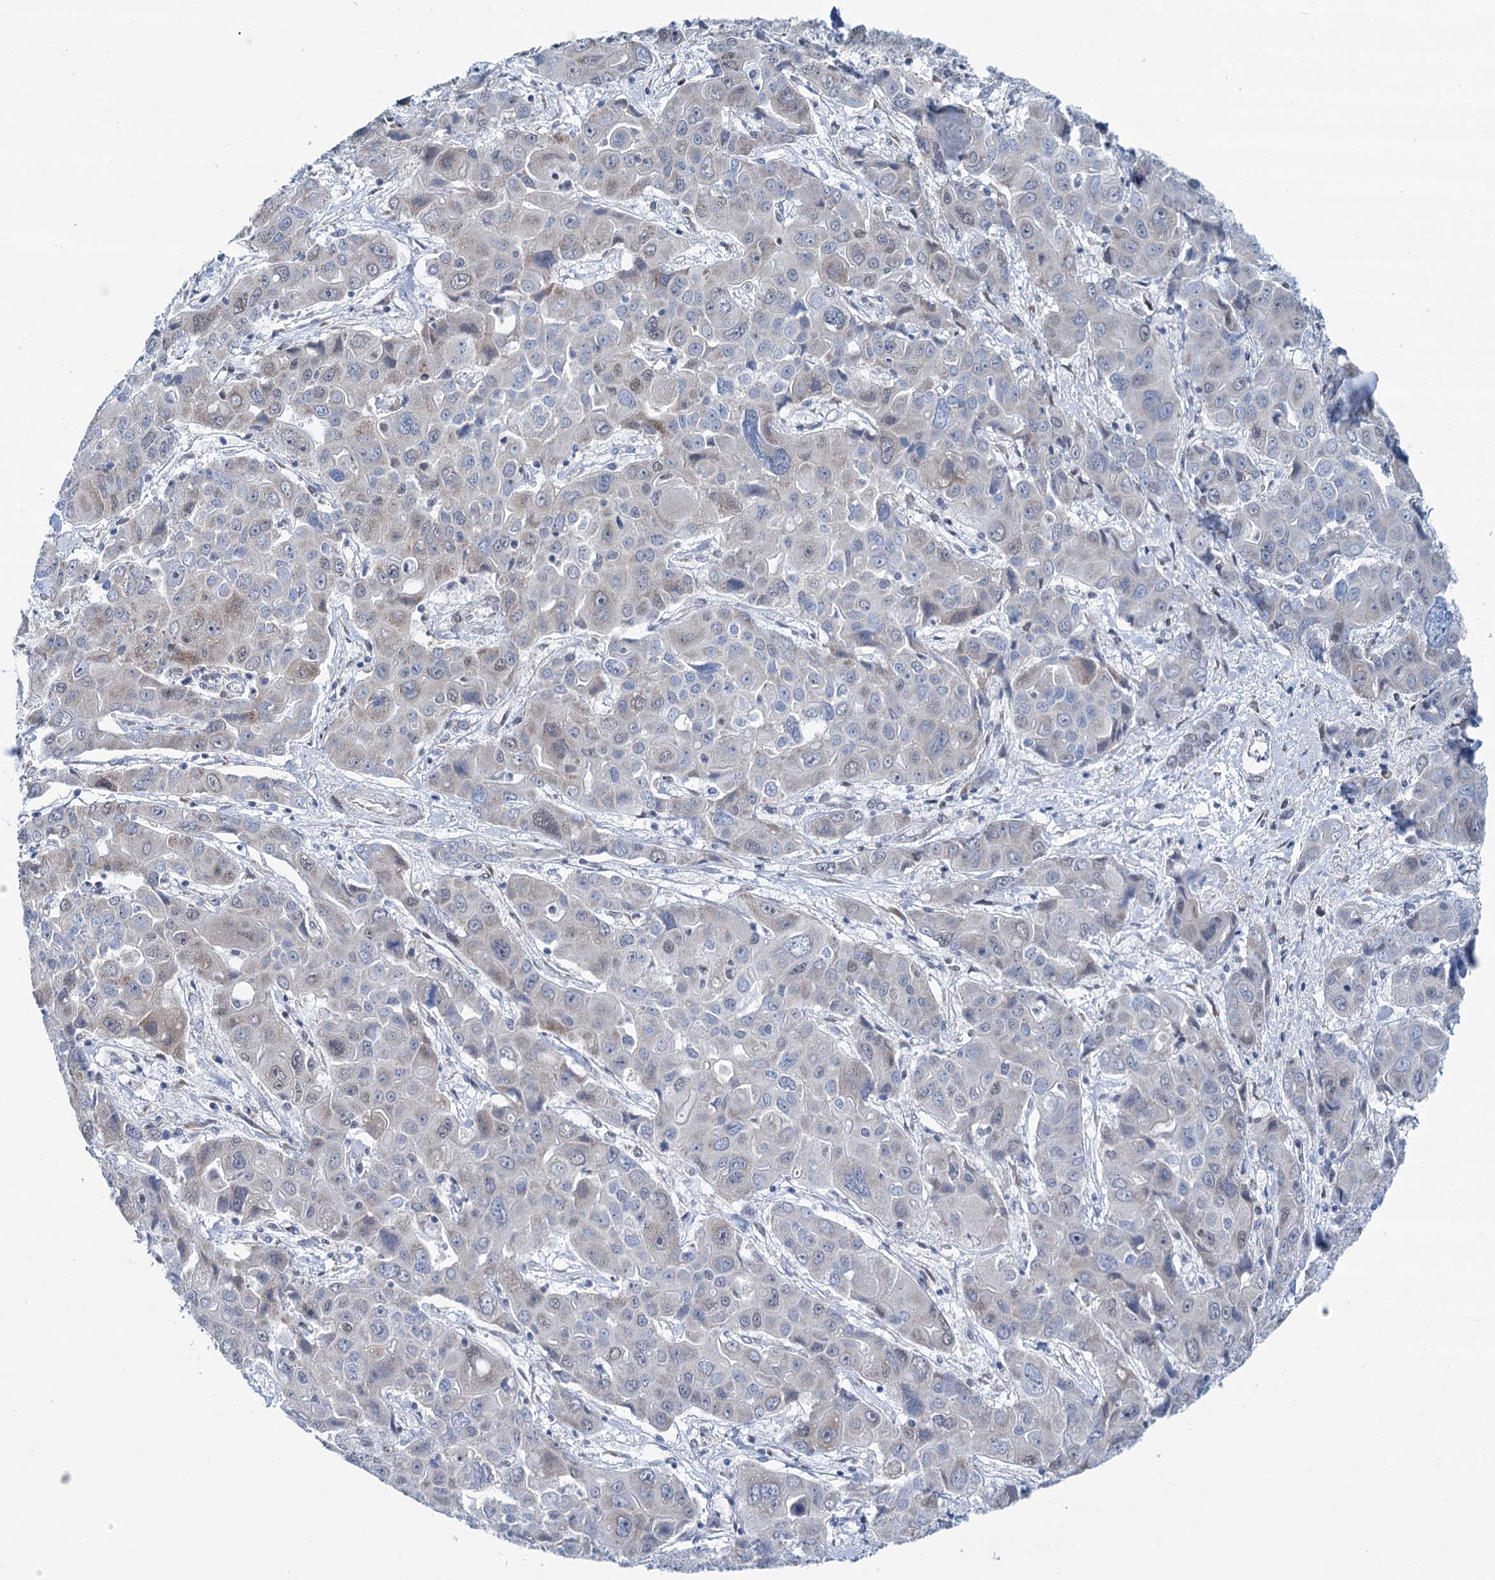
{"staining": {"intensity": "negative", "quantity": "none", "location": "none"}, "tissue": "liver cancer", "cell_type": "Tumor cells", "image_type": "cancer", "snomed": [{"axis": "morphology", "description": "Cholangiocarcinoma"}, {"axis": "topography", "description": "Liver"}], "caption": "Protein analysis of liver cholangiocarcinoma displays no significant staining in tumor cells.", "gene": "SREK1", "patient": {"sex": "male", "age": 67}}